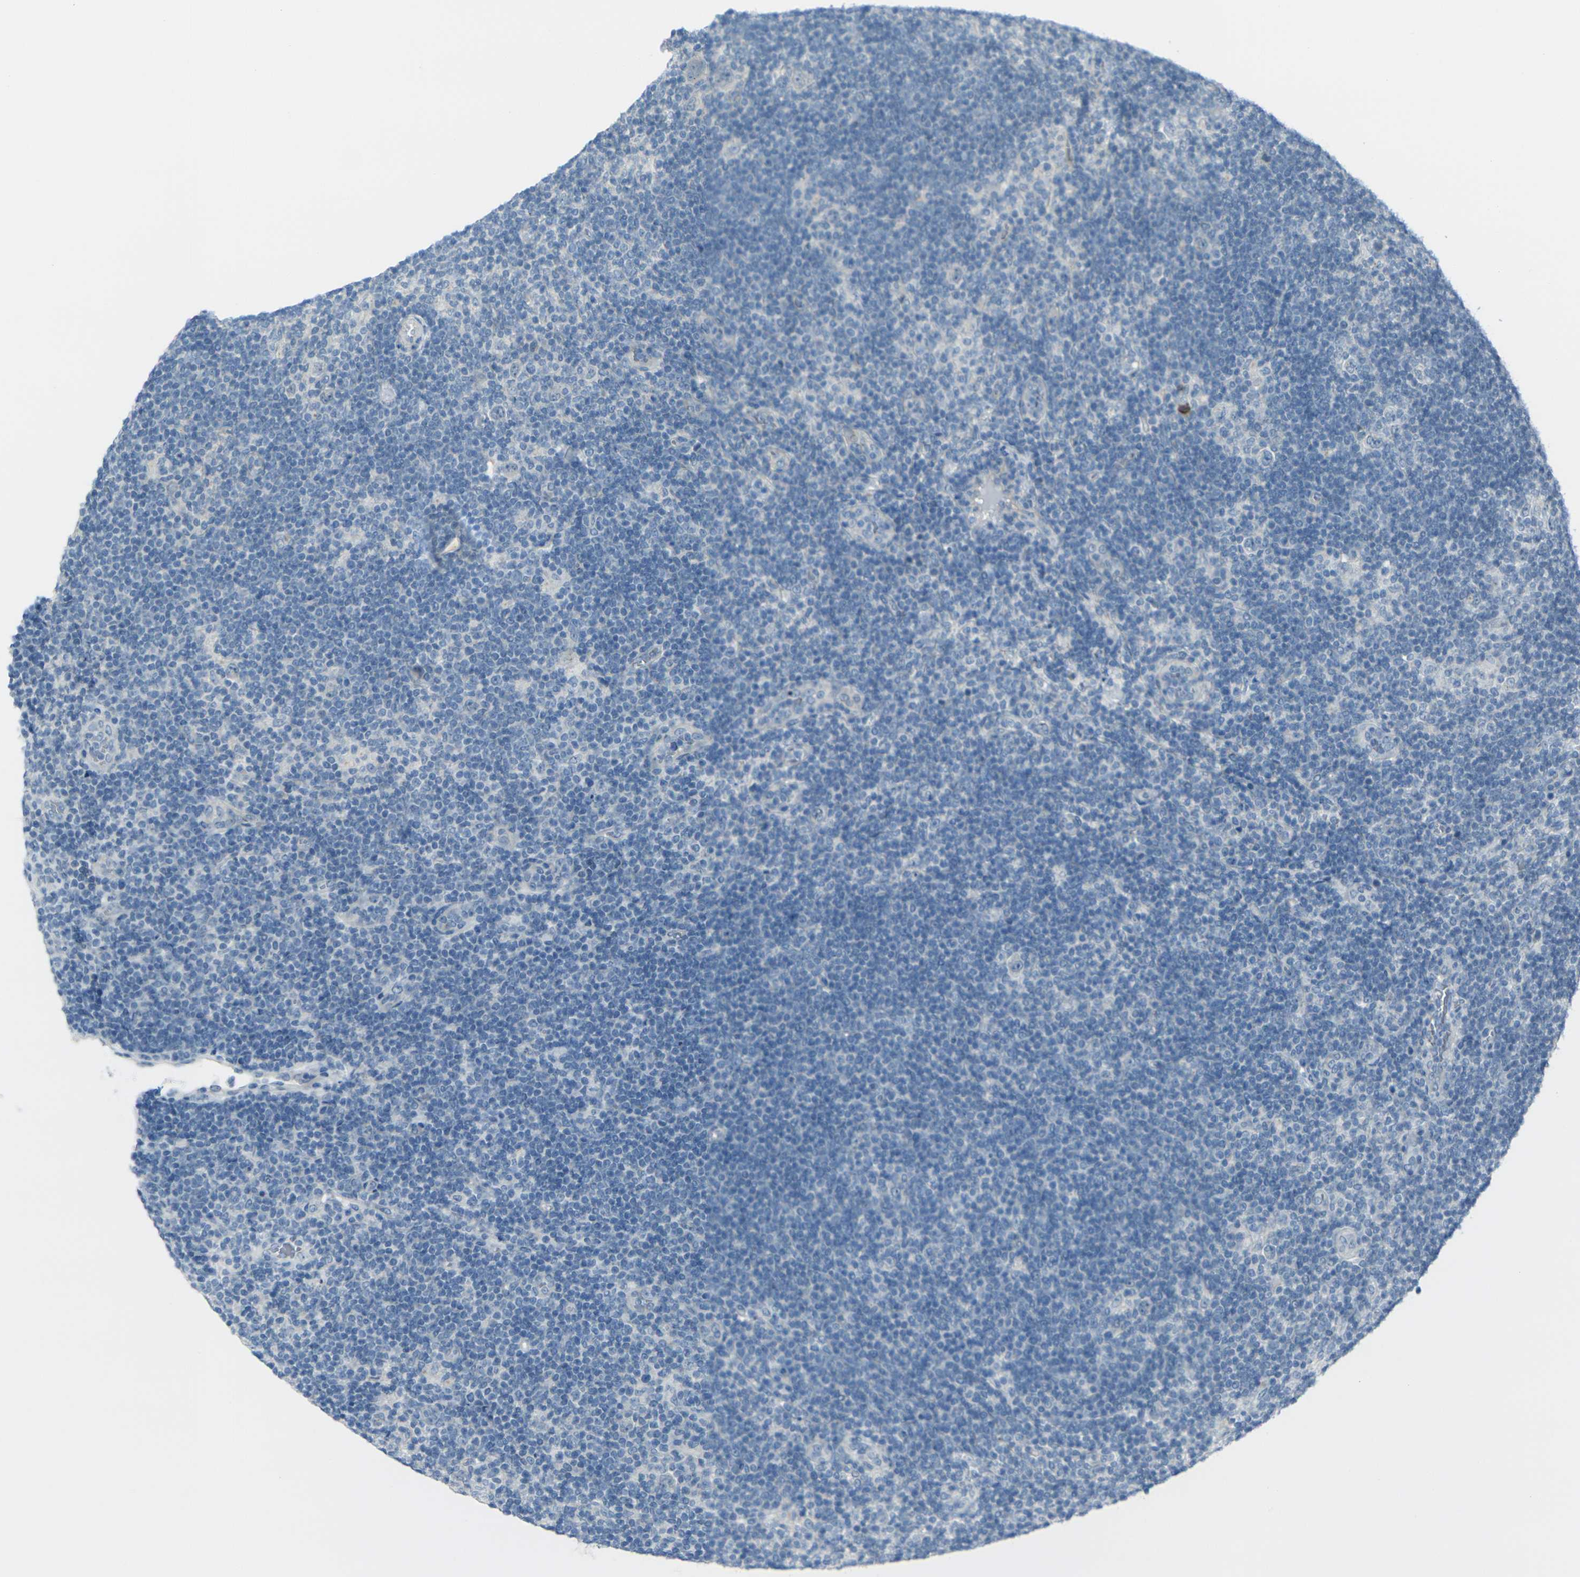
{"staining": {"intensity": "negative", "quantity": "none", "location": "none"}, "tissue": "lymphoma", "cell_type": "Tumor cells", "image_type": "cancer", "snomed": [{"axis": "morphology", "description": "Hodgkin's disease, NOS"}, {"axis": "topography", "description": "Lymph node"}], "caption": "Micrograph shows no significant protein staining in tumor cells of Hodgkin's disease.", "gene": "ANKRD46", "patient": {"sex": "female", "age": 57}}